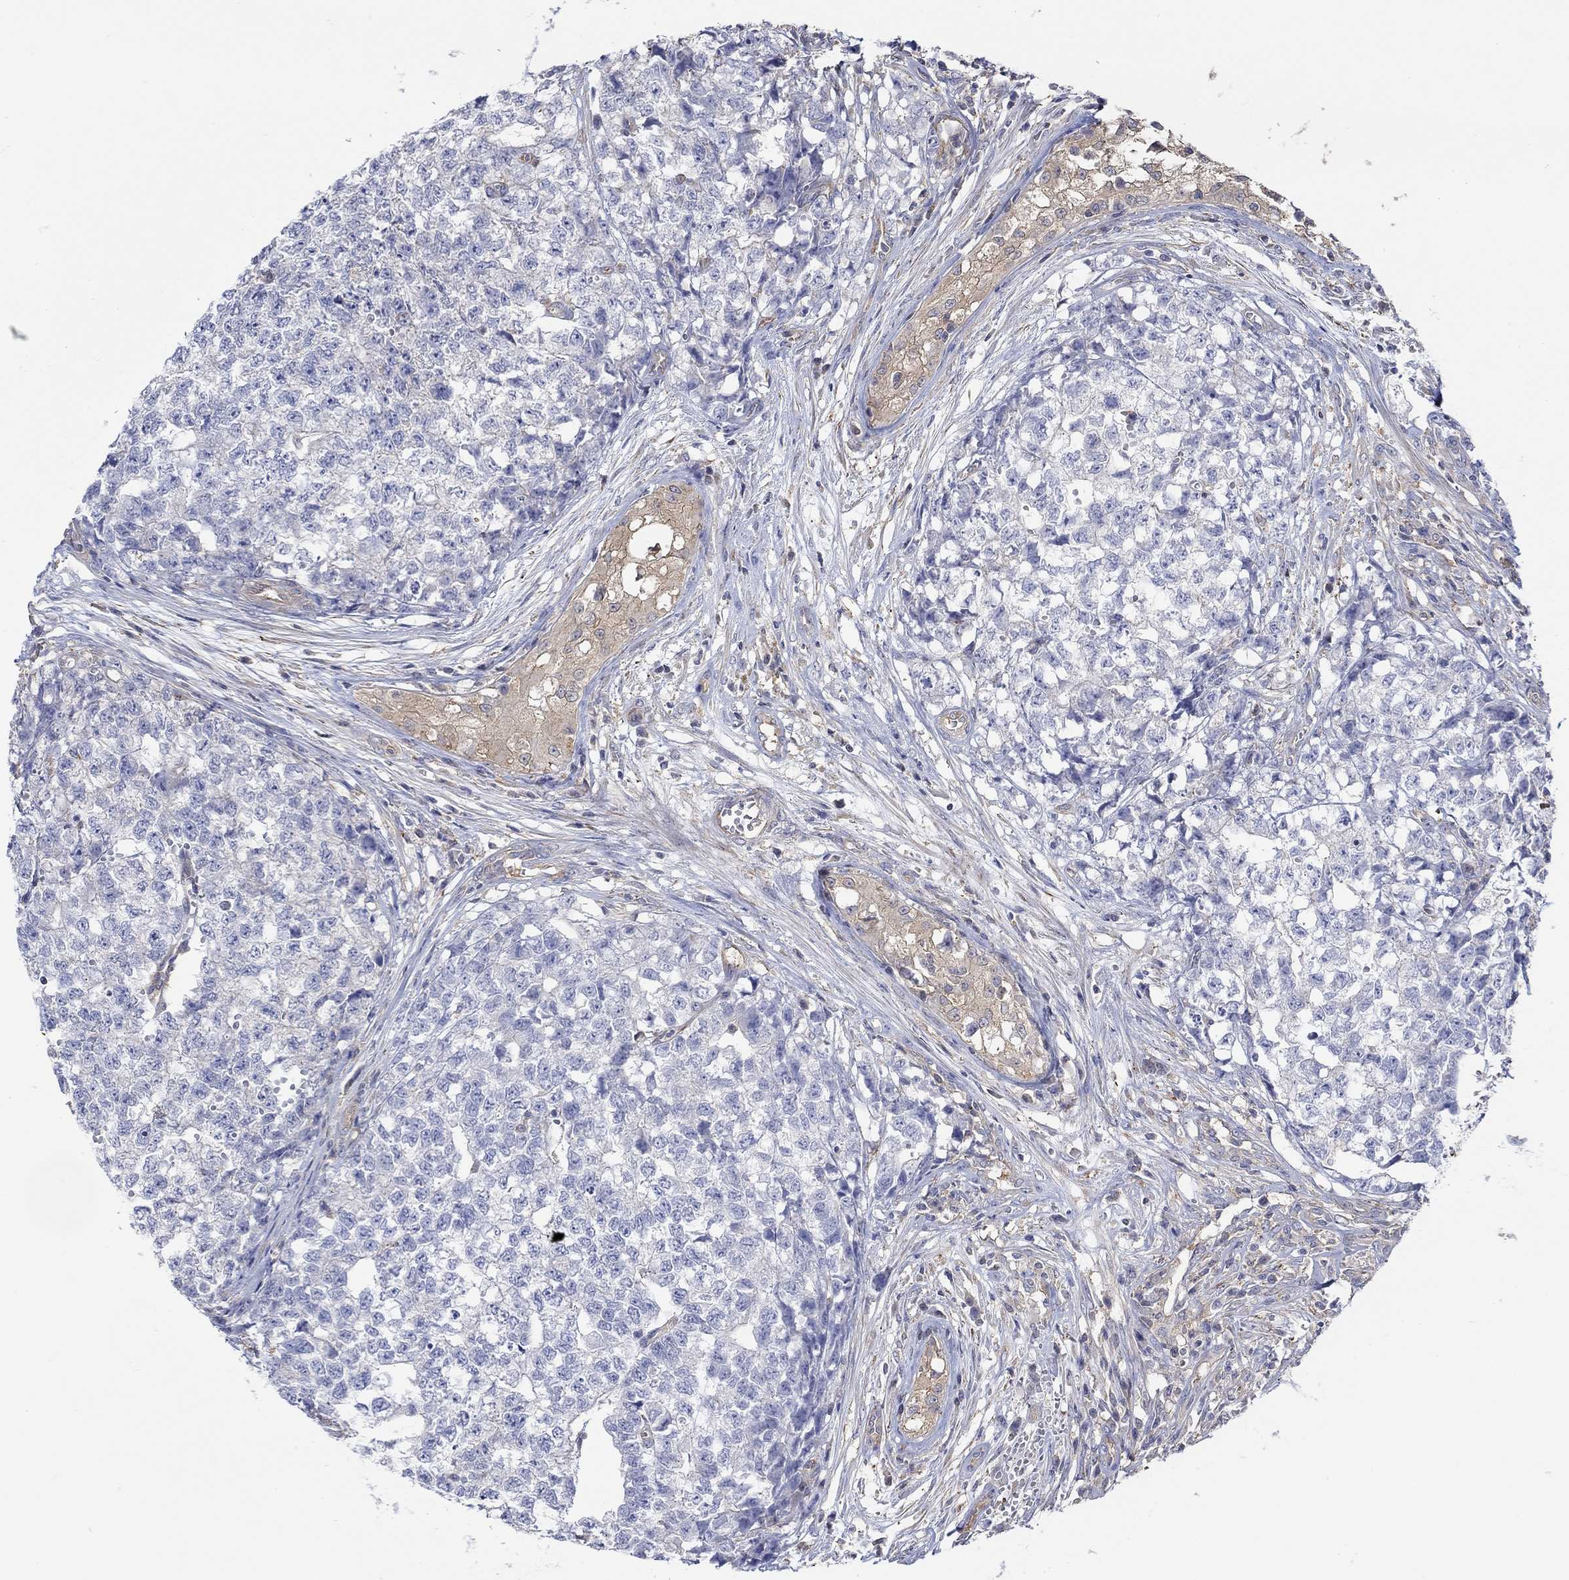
{"staining": {"intensity": "negative", "quantity": "none", "location": "none"}, "tissue": "testis cancer", "cell_type": "Tumor cells", "image_type": "cancer", "snomed": [{"axis": "morphology", "description": "Seminoma, NOS"}, {"axis": "morphology", "description": "Carcinoma, Embryonal, NOS"}, {"axis": "topography", "description": "Testis"}], "caption": "Testis cancer (embryonal carcinoma) was stained to show a protein in brown. There is no significant positivity in tumor cells.", "gene": "TEKT3", "patient": {"sex": "male", "age": 22}}